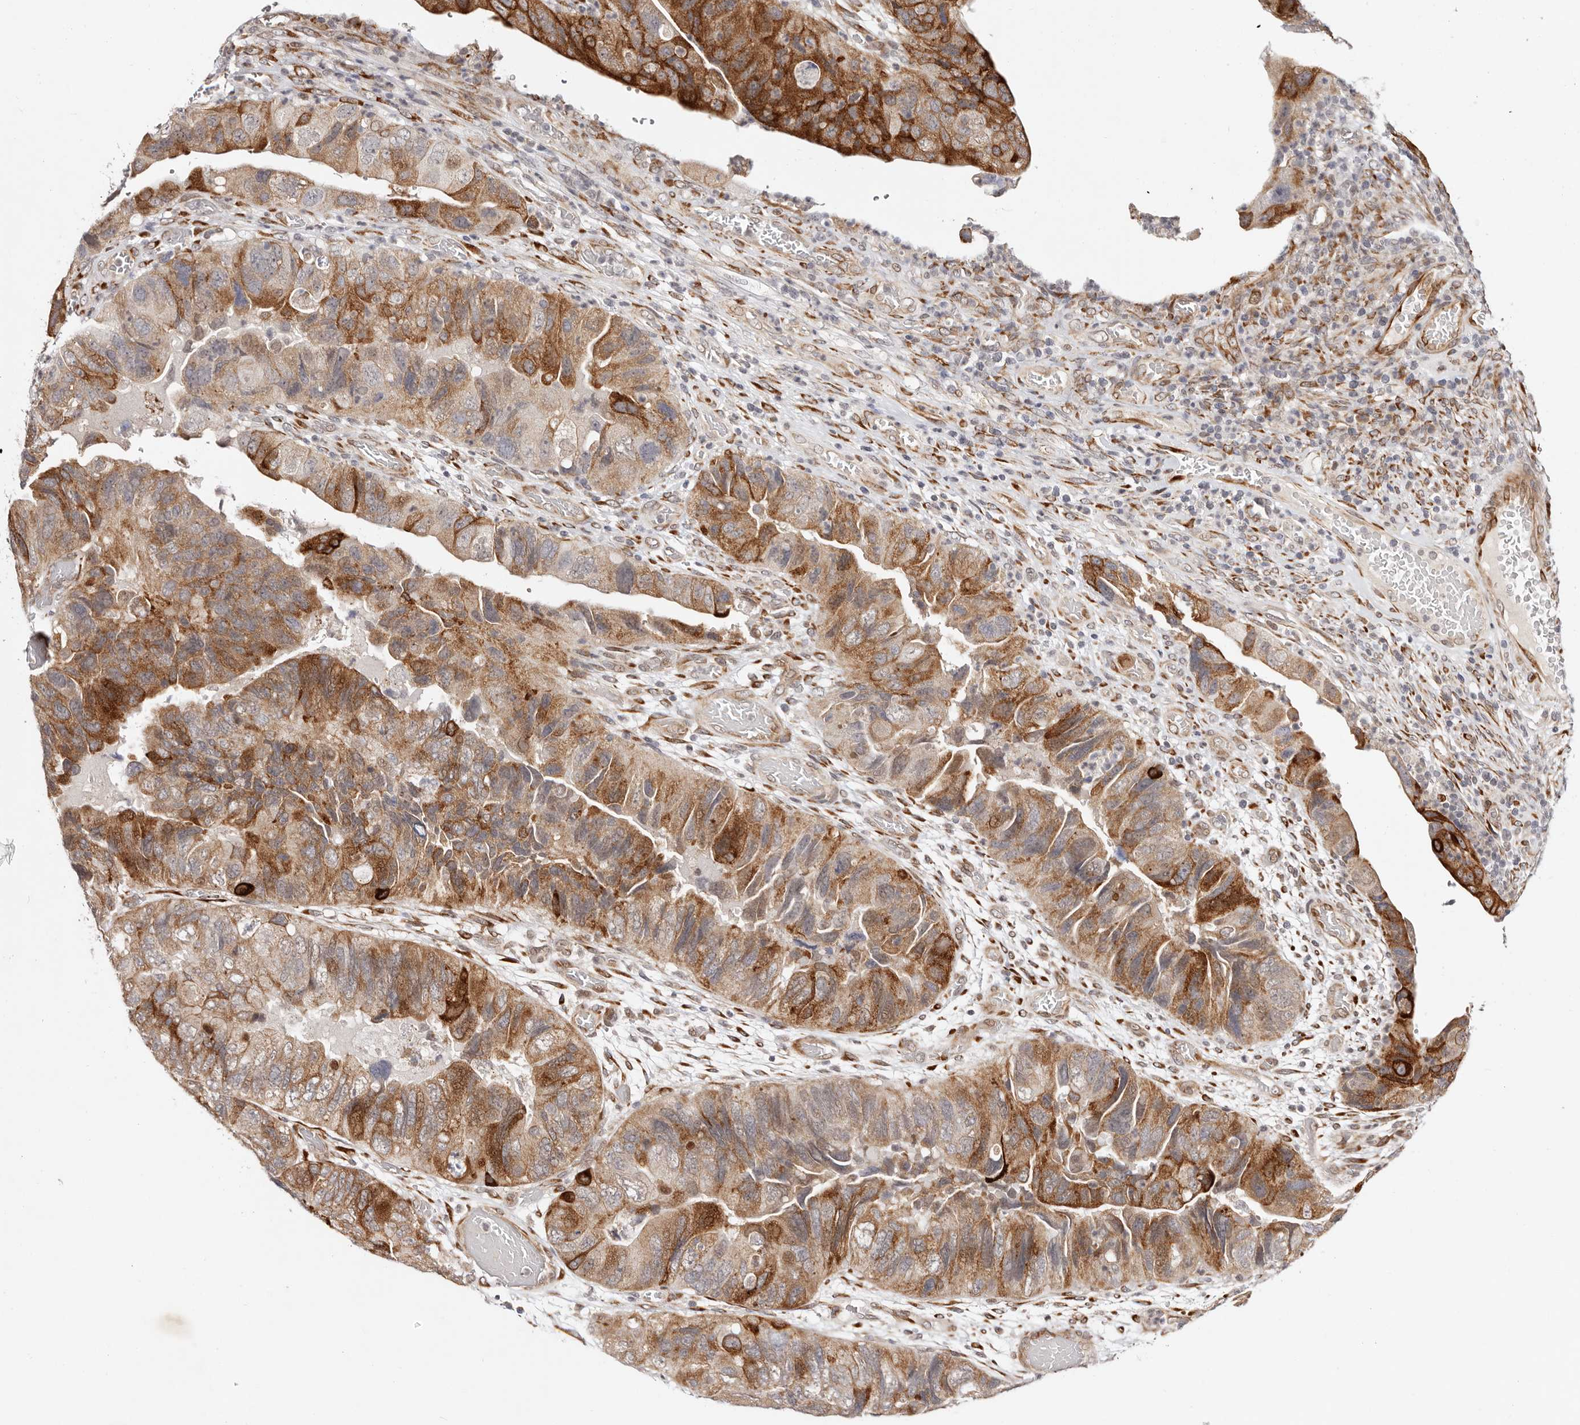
{"staining": {"intensity": "moderate", "quantity": ">75%", "location": "cytoplasmic/membranous"}, "tissue": "colorectal cancer", "cell_type": "Tumor cells", "image_type": "cancer", "snomed": [{"axis": "morphology", "description": "Adenocarcinoma, NOS"}, {"axis": "topography", "description": "Rectum"}], "caption": "IHC micrograph of colorectal adenocarcinoma stained for a protein (brown), which shows medium levels of moderate cytoplasmic/membranous expression in approximately >75% of tumor cells.", "gene": "BCL2L15", "patient": {"sex": "male", "age": 63}}